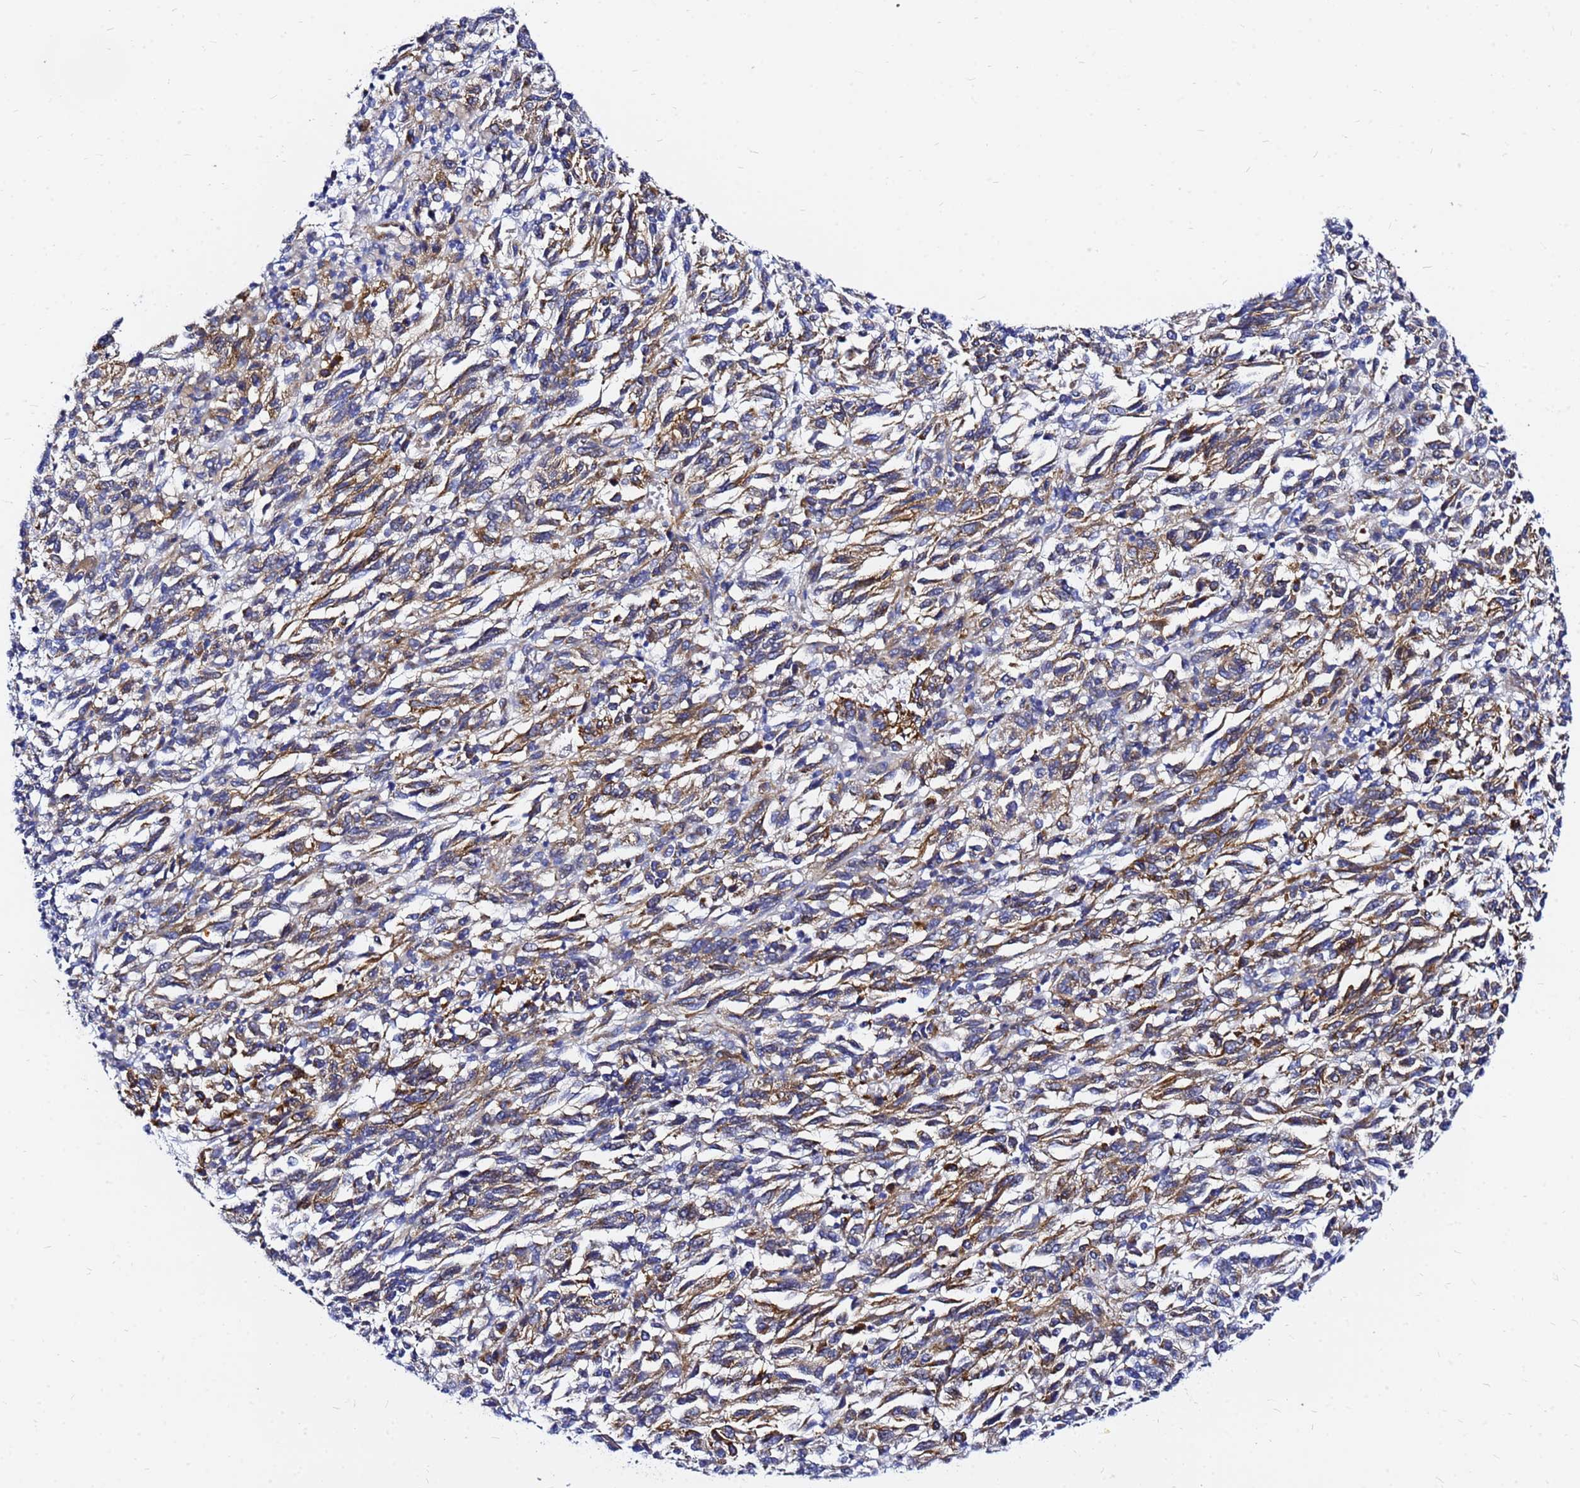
{"staining": {"intensity": "moderate", "quantity": "25%-75%", "location": "cytoplasmic/membranous"}, "tissue": "melanoma", "cell_type": "Tumor cells", "image_type": "cancer", "snomed": [{"axis": "morphology", "description": "Malignant melanoma, Metastatic site"}, {"axis": "topography", "description": "Lung"}], "caption": "Protein positivity by IHC demonstrates moderate cytoplasmic/membranous expression in about 25%-75% of tumor cells in melanoma.", "gene": "TUBA8", "patient": {"sex": "male", "age": 64}}